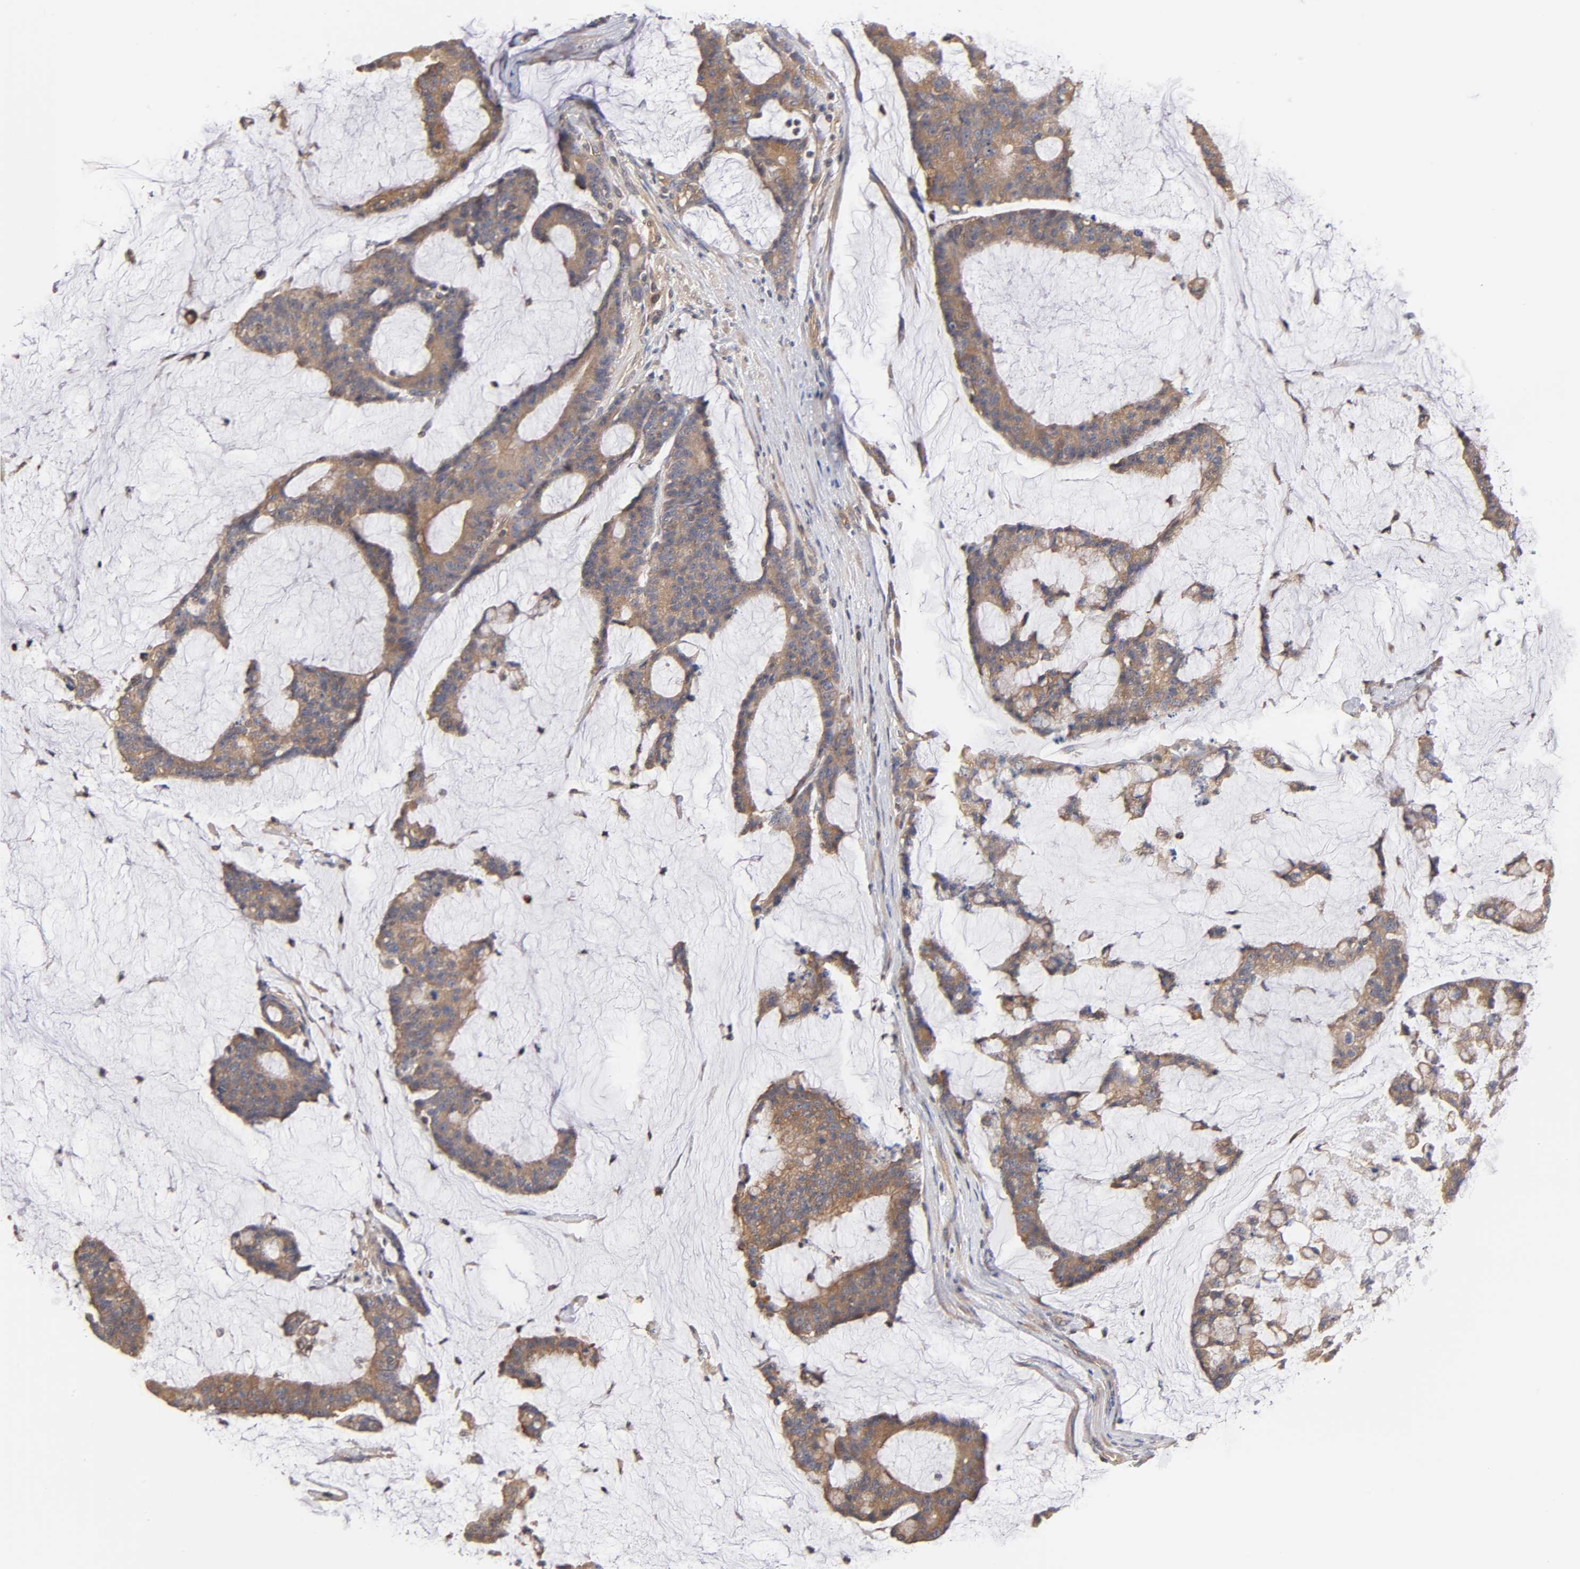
{"staining": {"intensity": "weak", "quantity": ">75%", "location": "cytoplasmic/membranous"}, "tissue": "colorectal cancer", "cell_type": "Tumor cells", "image_type": "cancer", "snomed": [{"axis": "morphology", "description": "Adenocarcinoma, NOS"}, {"axis": "topography", "description": "Colon"}], "caption": "Human colorectal cancer (adenocarcinoma) stained with a protein marker reveals weak staining in tumor cells.", "gene": "STRN3", "patient": {"sex": "female", "age": 84}}